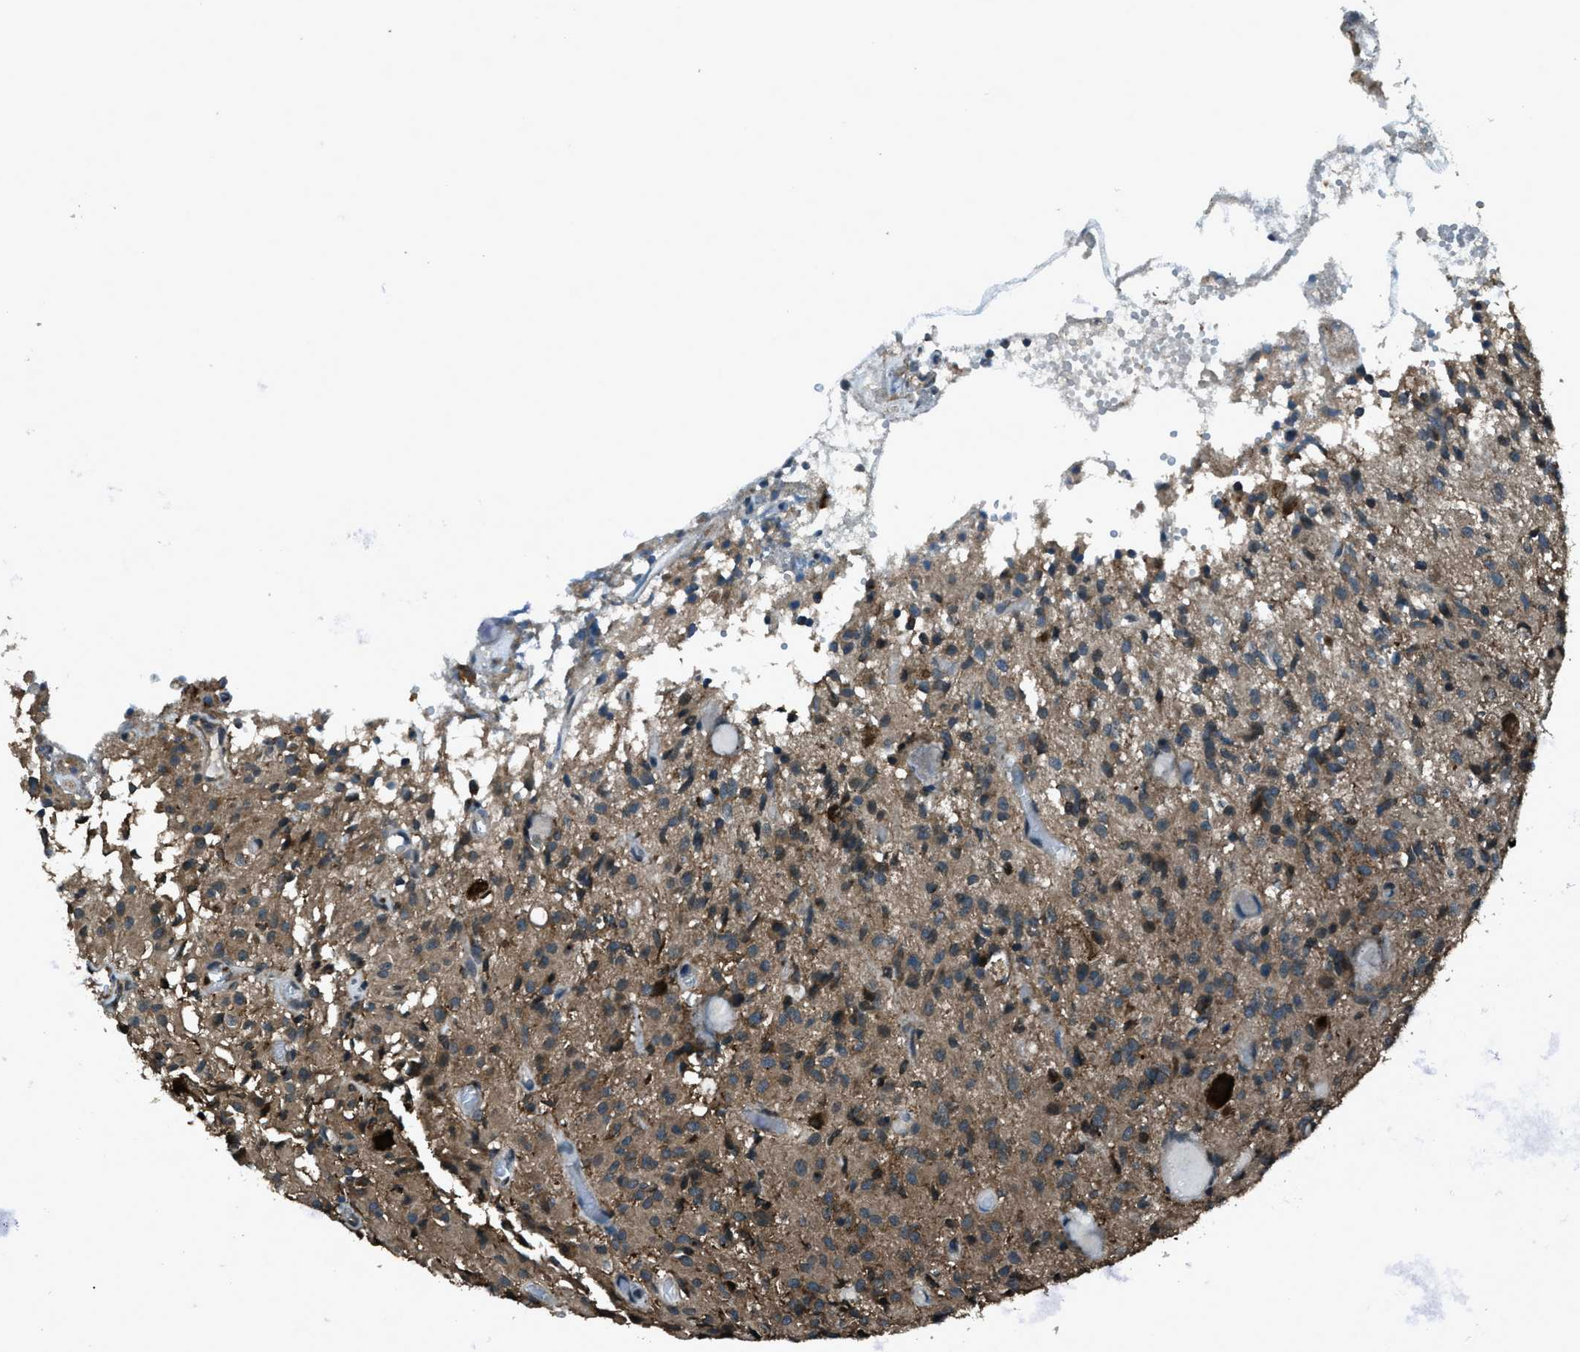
{"staining": {"intensity": "weak", "quantity": "<25%", "location": "cytoplasmic/membranous"}, "tissue": "glioma", "cell_type": "Tumor cells", "image_type": "cancer", "snomed": [{"axis": "morphology", "description": "Glioma, malignant, High grade"}, {"axis": "topography", "description": "Brain"}], "caption": "Tumor cells show no significant expression in malignant high-grade glioma.", "gene": "TRIM4", "patient": {"sex": "female", "age": 59}}